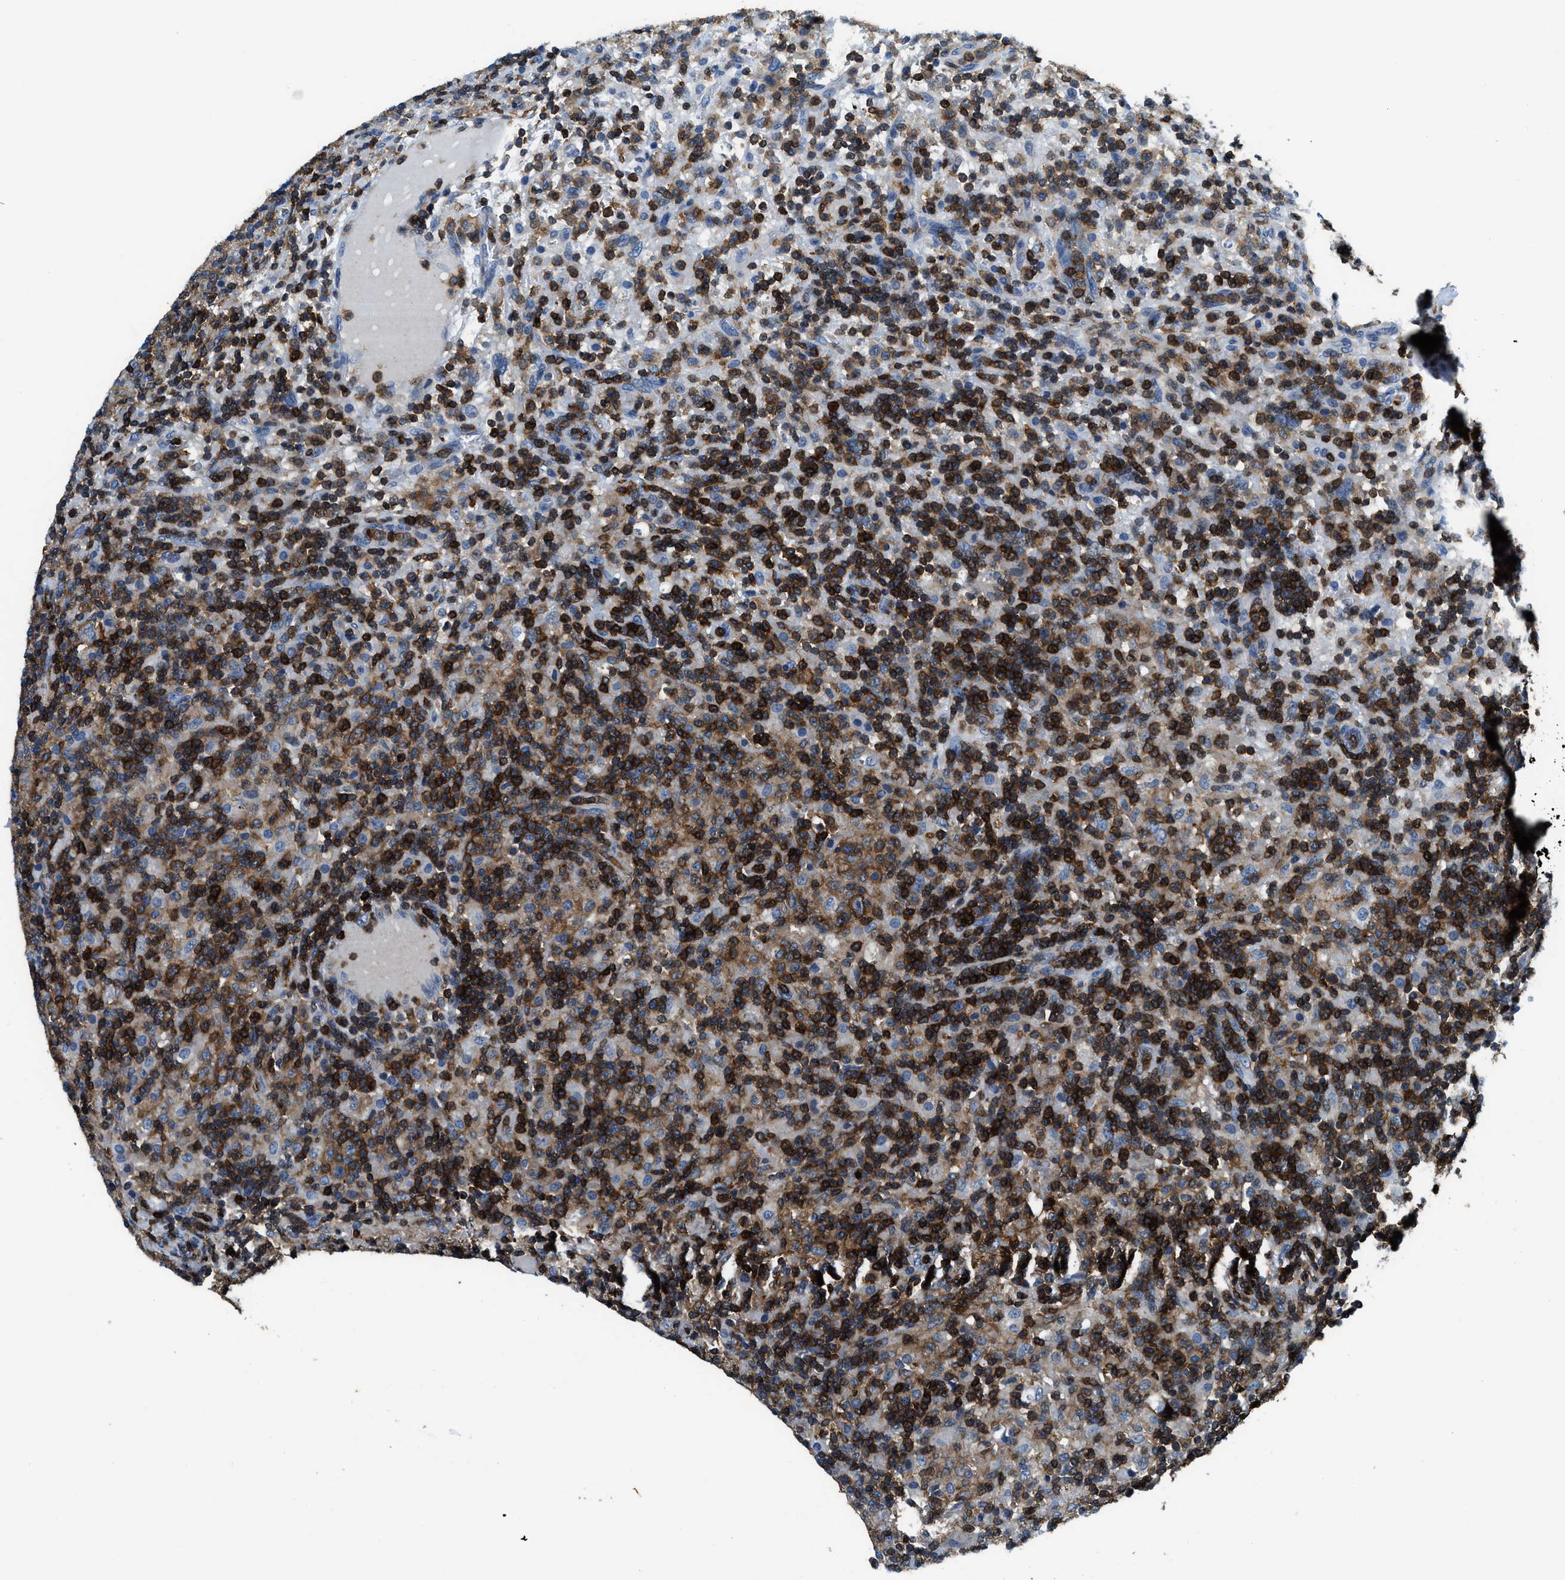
{"staining": {"intensity": "moderate", "quantity": ">75%", "location": "cytoplasmic/membranous"}, "tissue": "lymphoma", "cell_type": "Tumor cells", "image_type": "cancer", "snomed": [{"axis": "morphology", "description": "Hodgkin's disease, NOS"}, {"axis": "topography", "description": "Lymph node"}], "caption": "This photomicrograph reveals Hodgkin's disease stained with immunohistochemistry to label a protein in brown. The cytoplasmic/membranous of tumor cells show moderate positivity for the protein. Nuclei are counter-stained blue.", "gene": "MYO1G", "patient": {"sex": "male", "age": 70}}